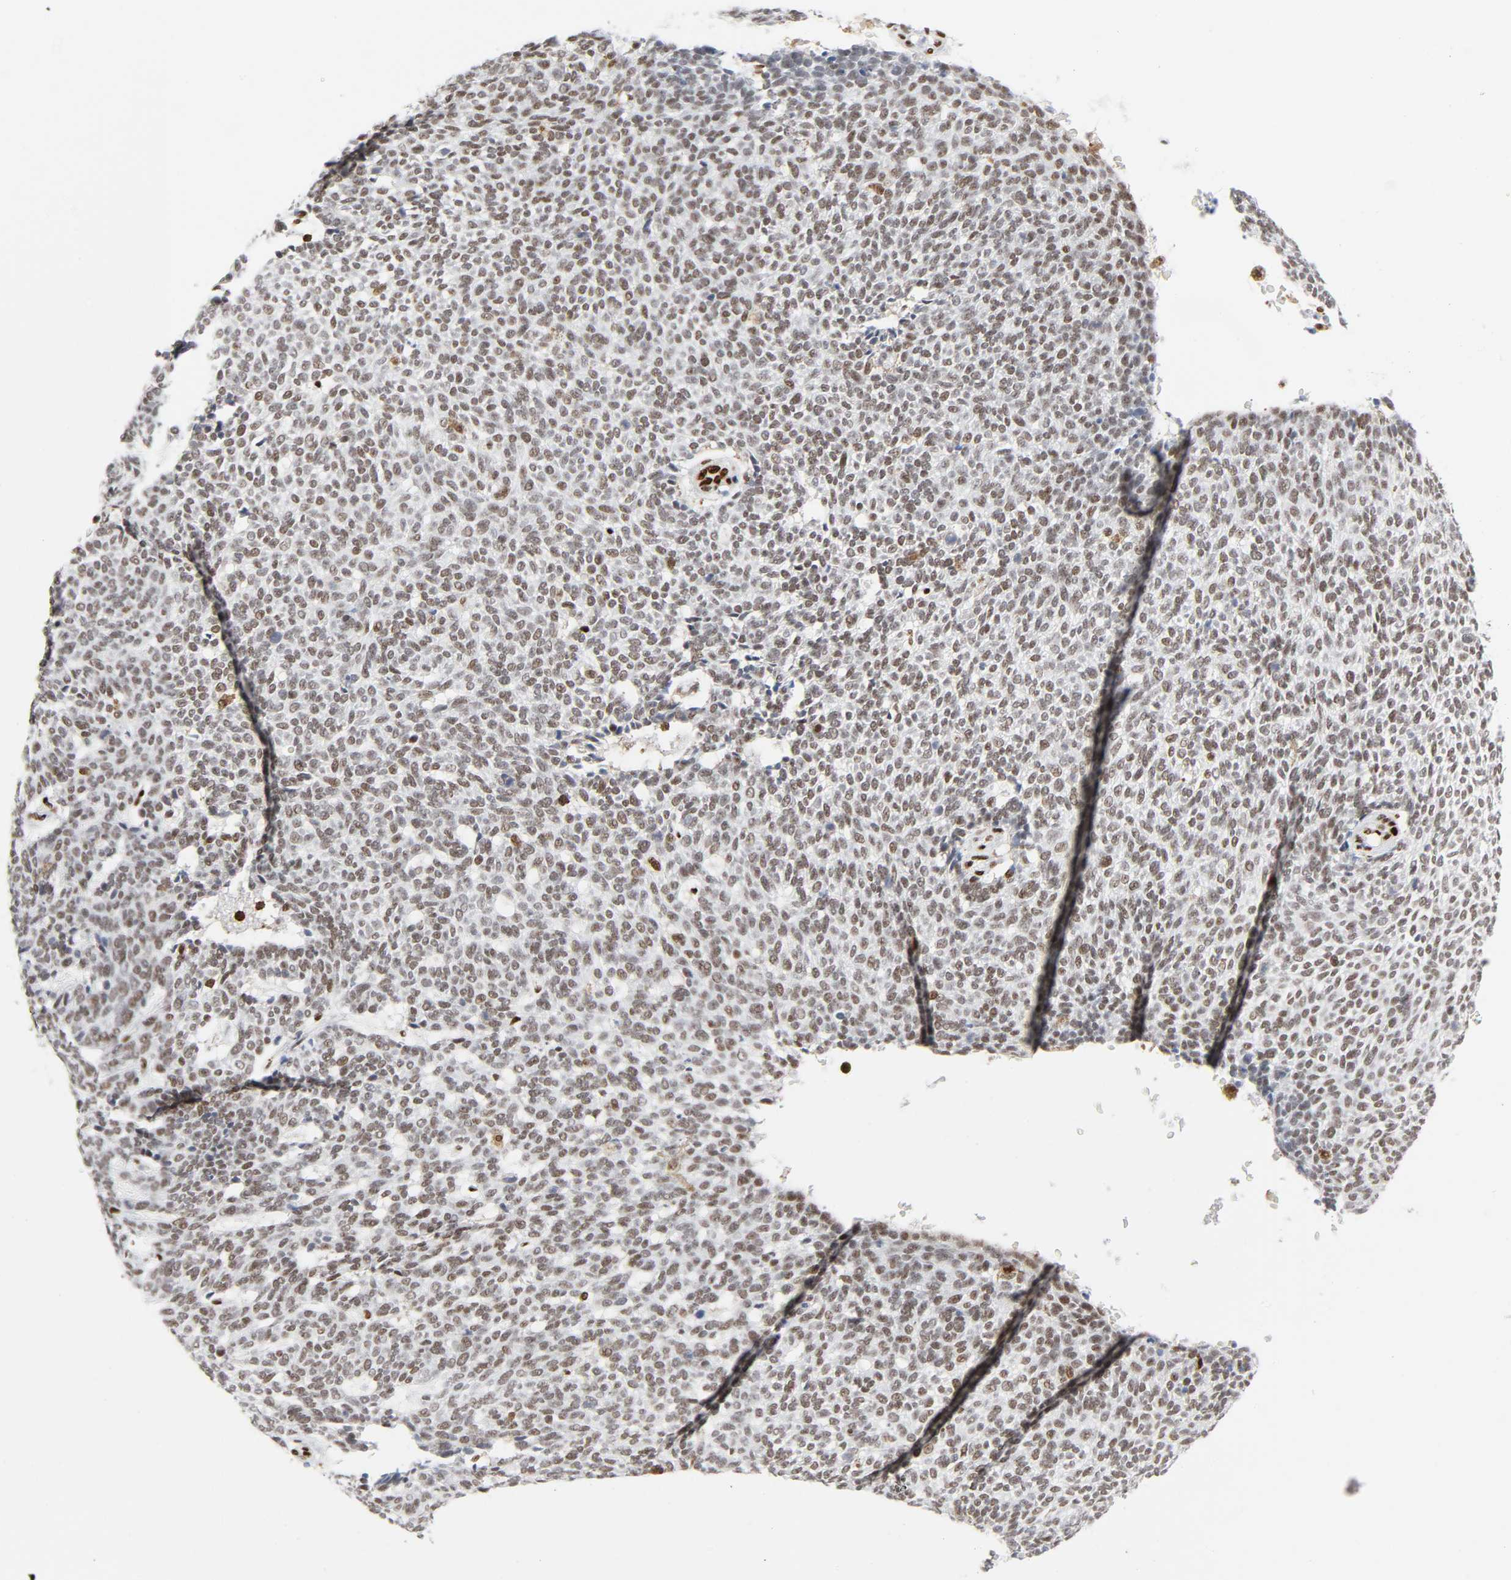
{"staining": {"intensity": "weak", "quantity": "25%-75%", "location": "nuclear"}, "tissue": "skin cancer", "cell_type": "Tumor cells", "image_type": "cancer", "snomed": [{"axis": "morphology", "description": "Normal tissue, NOS"}, {"axis": "morphology", "description": "Basal cell carcinoma"}, {"axis": "topography", "description": "Skin"}], "caption": "This micrograph demonstrates immunohistochemistry (IHC) staining of human skin cancer, with low weak nuclear positivity in about 25%-75% of tumor cells.", "gene": "WAS", "patient": {"sex": "male", "age": 87}}